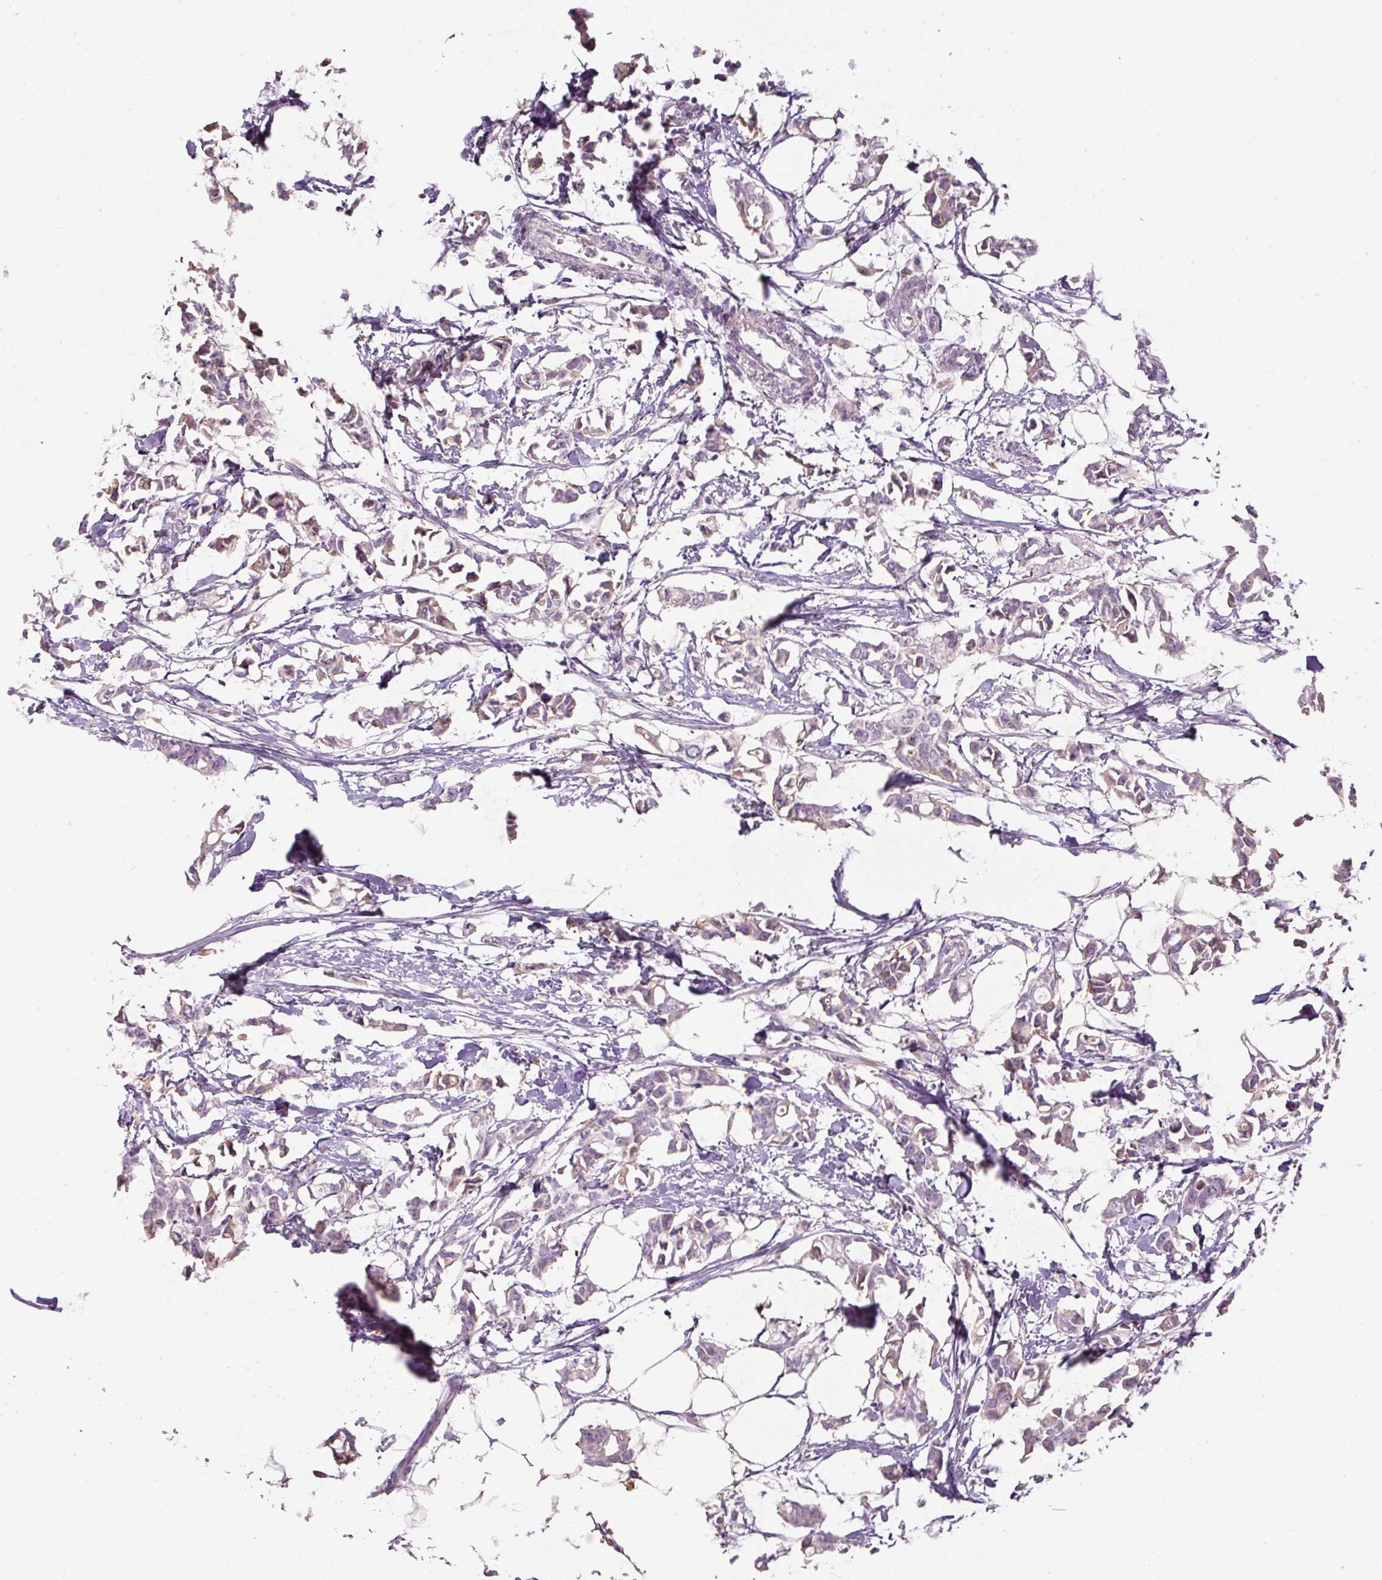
{"staining": {"intensity": "moderate", "quantity": "25%-75%", "location": "cytoplasmic/membranous"}, "tissue": "breast cancer", "cell_type": "Tumor cells", "image_type": "cancer", "snomed": [{"axis": "morphology", "description": "Duct carcinoma"}, {"axis": "topography", "description": "Breast"}], "caption": "This image displays IHC staining of breast invasive ductal carcinoma, with medium moderate cytoplasmic/membranous positivity in approximately 25%-75% of tumor cells.", "gene": "APOA1", "patient": {"sex": "female", "age": 41}}